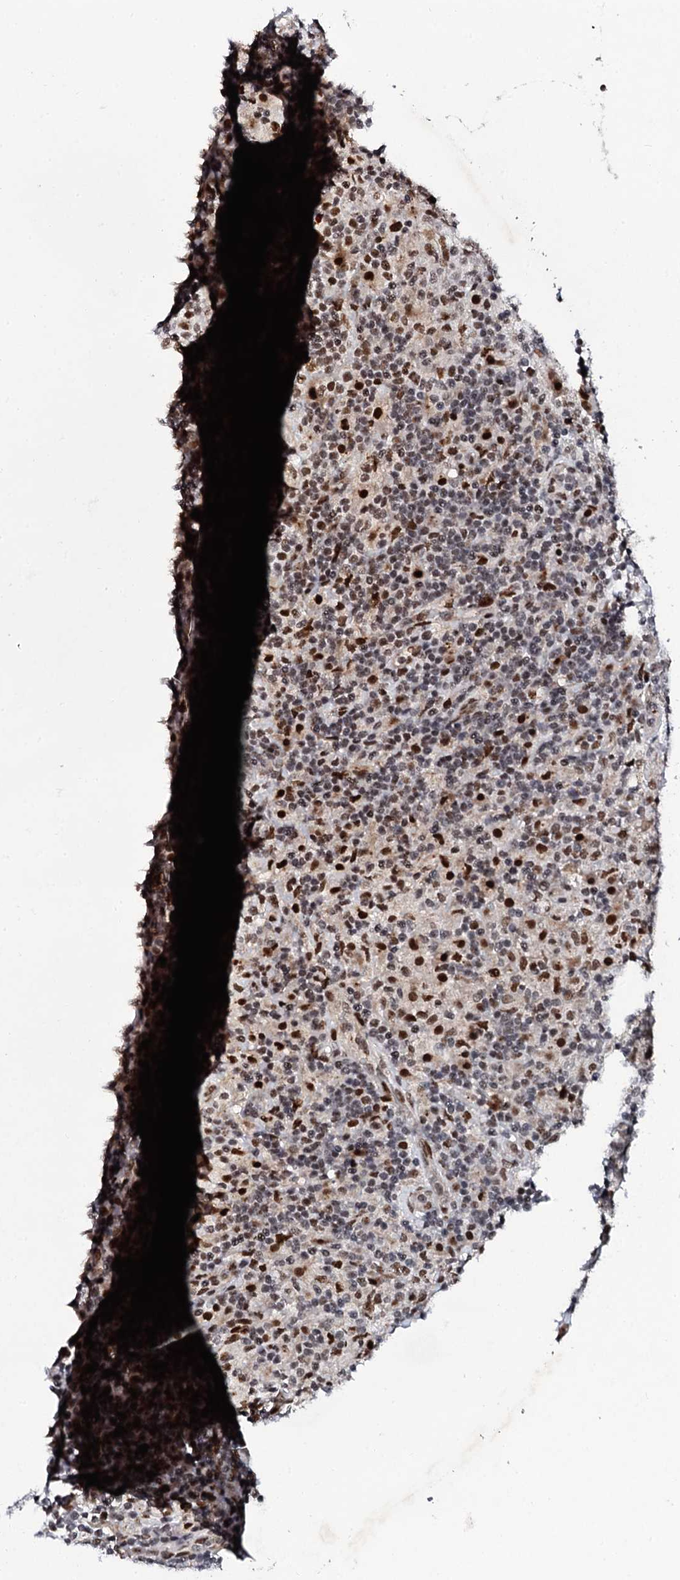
{"staining": {"intensity": "strong", "quantity": ">75%", "location": "nuclear"}, "tissue": "lymphoma", "cell_type": "Tumor cells", "image_type": "cancer", "snomed": [{"axis": "morphology", "description": "Hodgkin's disease, NOS"}, {"axis": "topography", "description": "Lymph node"}], "caption": "Hodgkin's disease stained with DAB immunohistochemistry reveals high levels of strong nuclear staining in about >75% of tumor cells.", "gene": "CSTF3", "patient": {"sex": "male", "age": 70}}